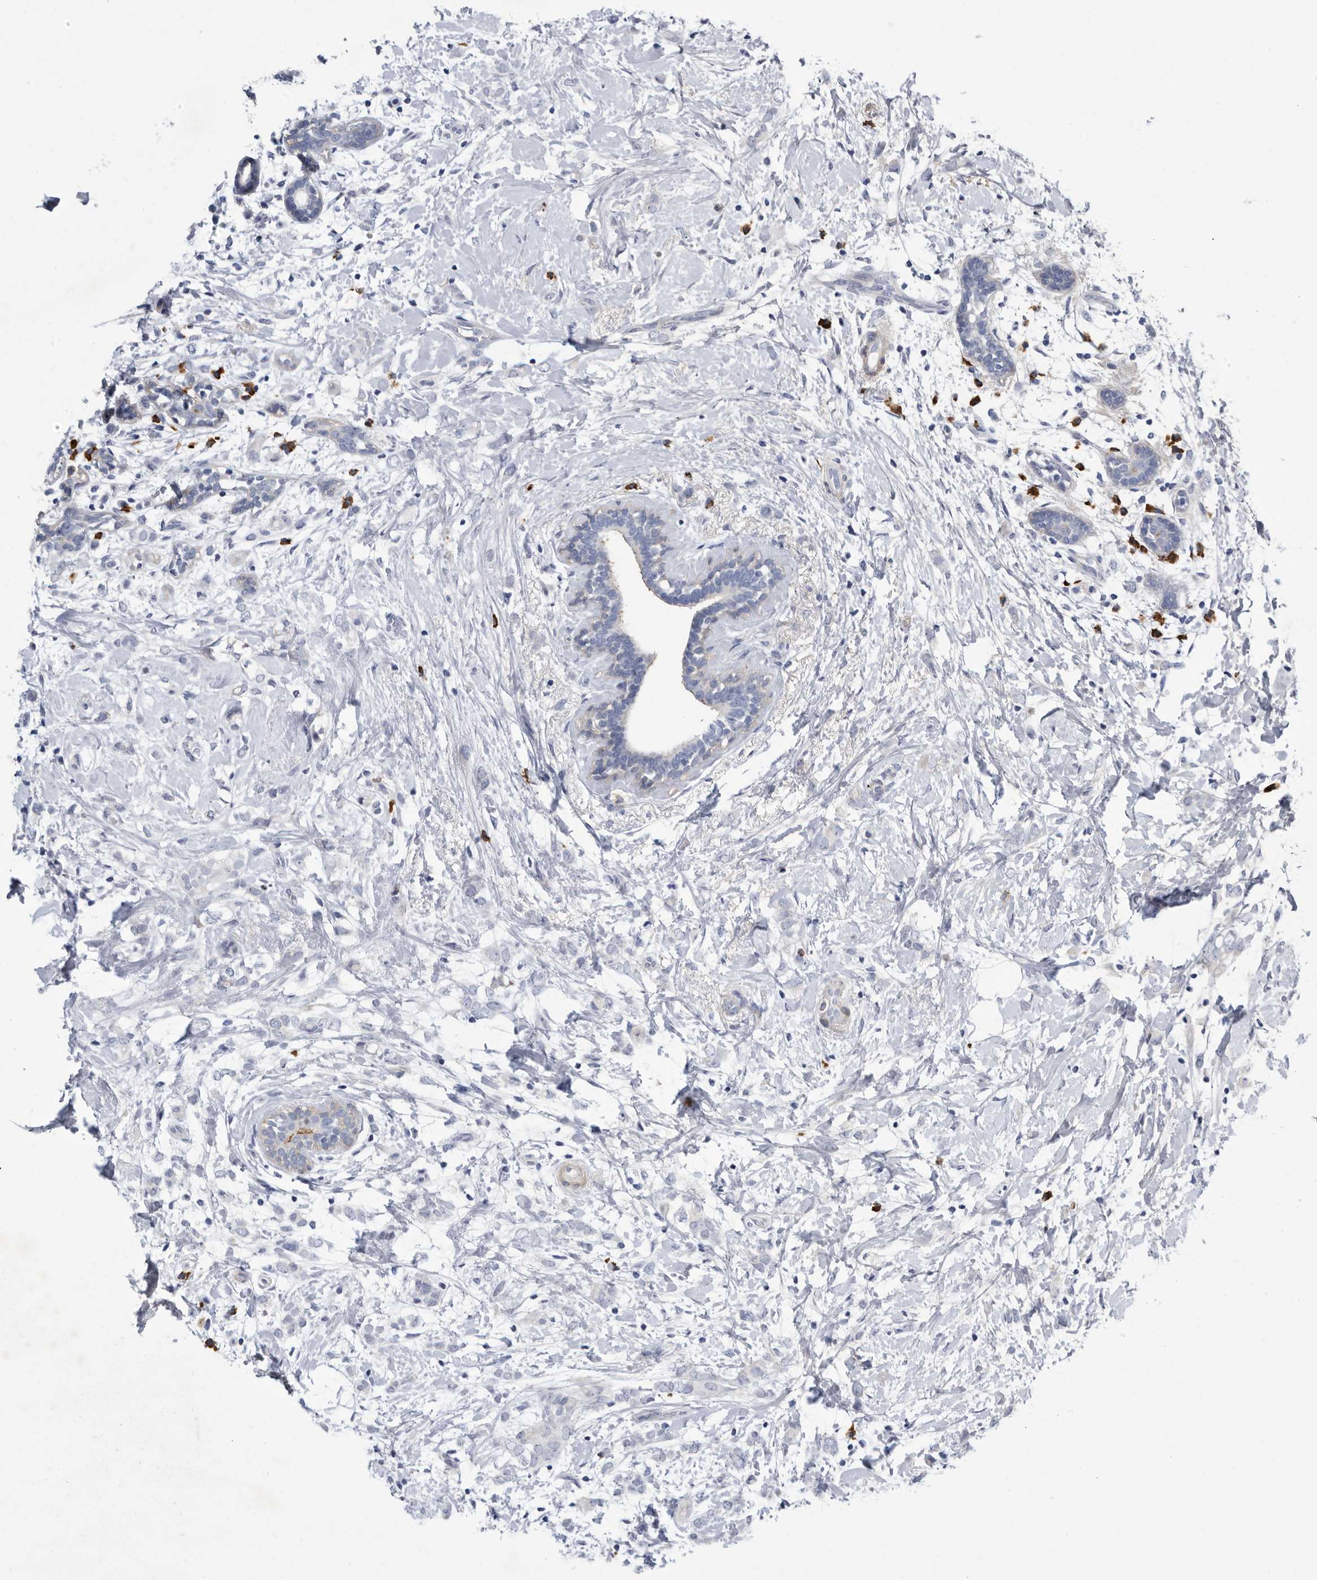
{"staining": {"intensity": "negative", "quantity": "none", "location": "none"}, "tissue": "breast cancer", "cell_type": "Tumor cells", "image_type": "cancer", "snomed": [{"axis": "morphology", "description": "Normal tissue, NOS"}, {"axis": "morphology", "description": "Lobular carcinoma"}, {"axis": "topography", "description": "Breast"}], "caption": "DAB (3,3'-diaminobenzidine) immunohistochemical staining of breast cancer demonstrates no significant expression in tumor cells. (Immunohistochemistry (ihc), brightfield microscopy, high magnification).", "gene": "BTBD6", "patient": {"sex": "female", "age": 47}}